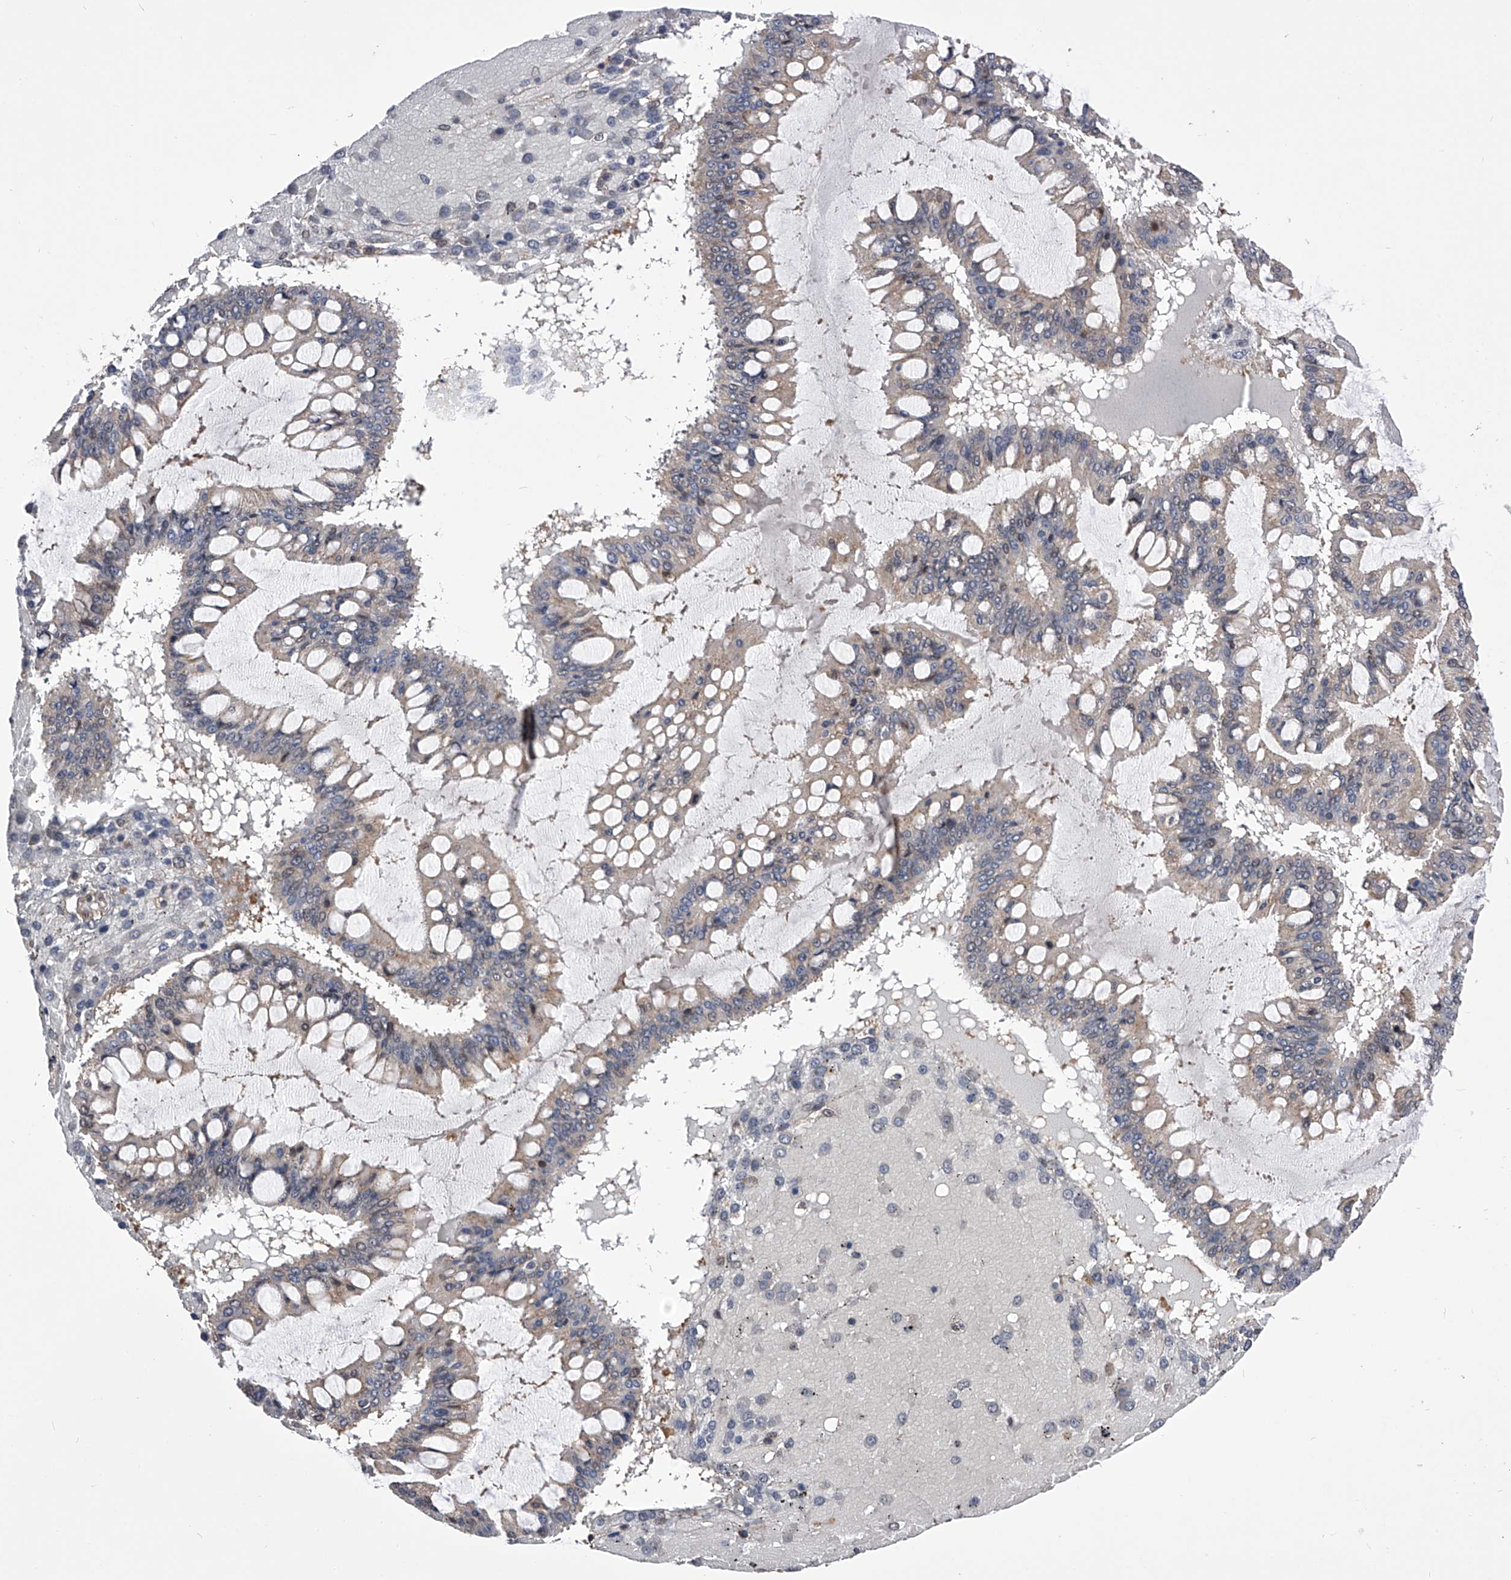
{"staining": {"intensity": "weak", "quantity": "25%-75%", "location": "cytoplasmic/membranous"}, "tissue": "ovarian cancer", "cell_type": "Tumor cells", "image_type": "cancer", "snomed": [{"axis": "morphology", "description": "Cystadenocarcinoma, mucinous, NOS"}, {"axis": "topography", "description": "Ovary"}], "caption": "Protein analysis of mucinous cystadenocarcinoma (ovarian) tissue exhibits weak cytoplasmic/membranous expression in about 25%-75% of tumor cells.", "gene": "PAN3", "patient": {"sex": "female", "age": 73}}